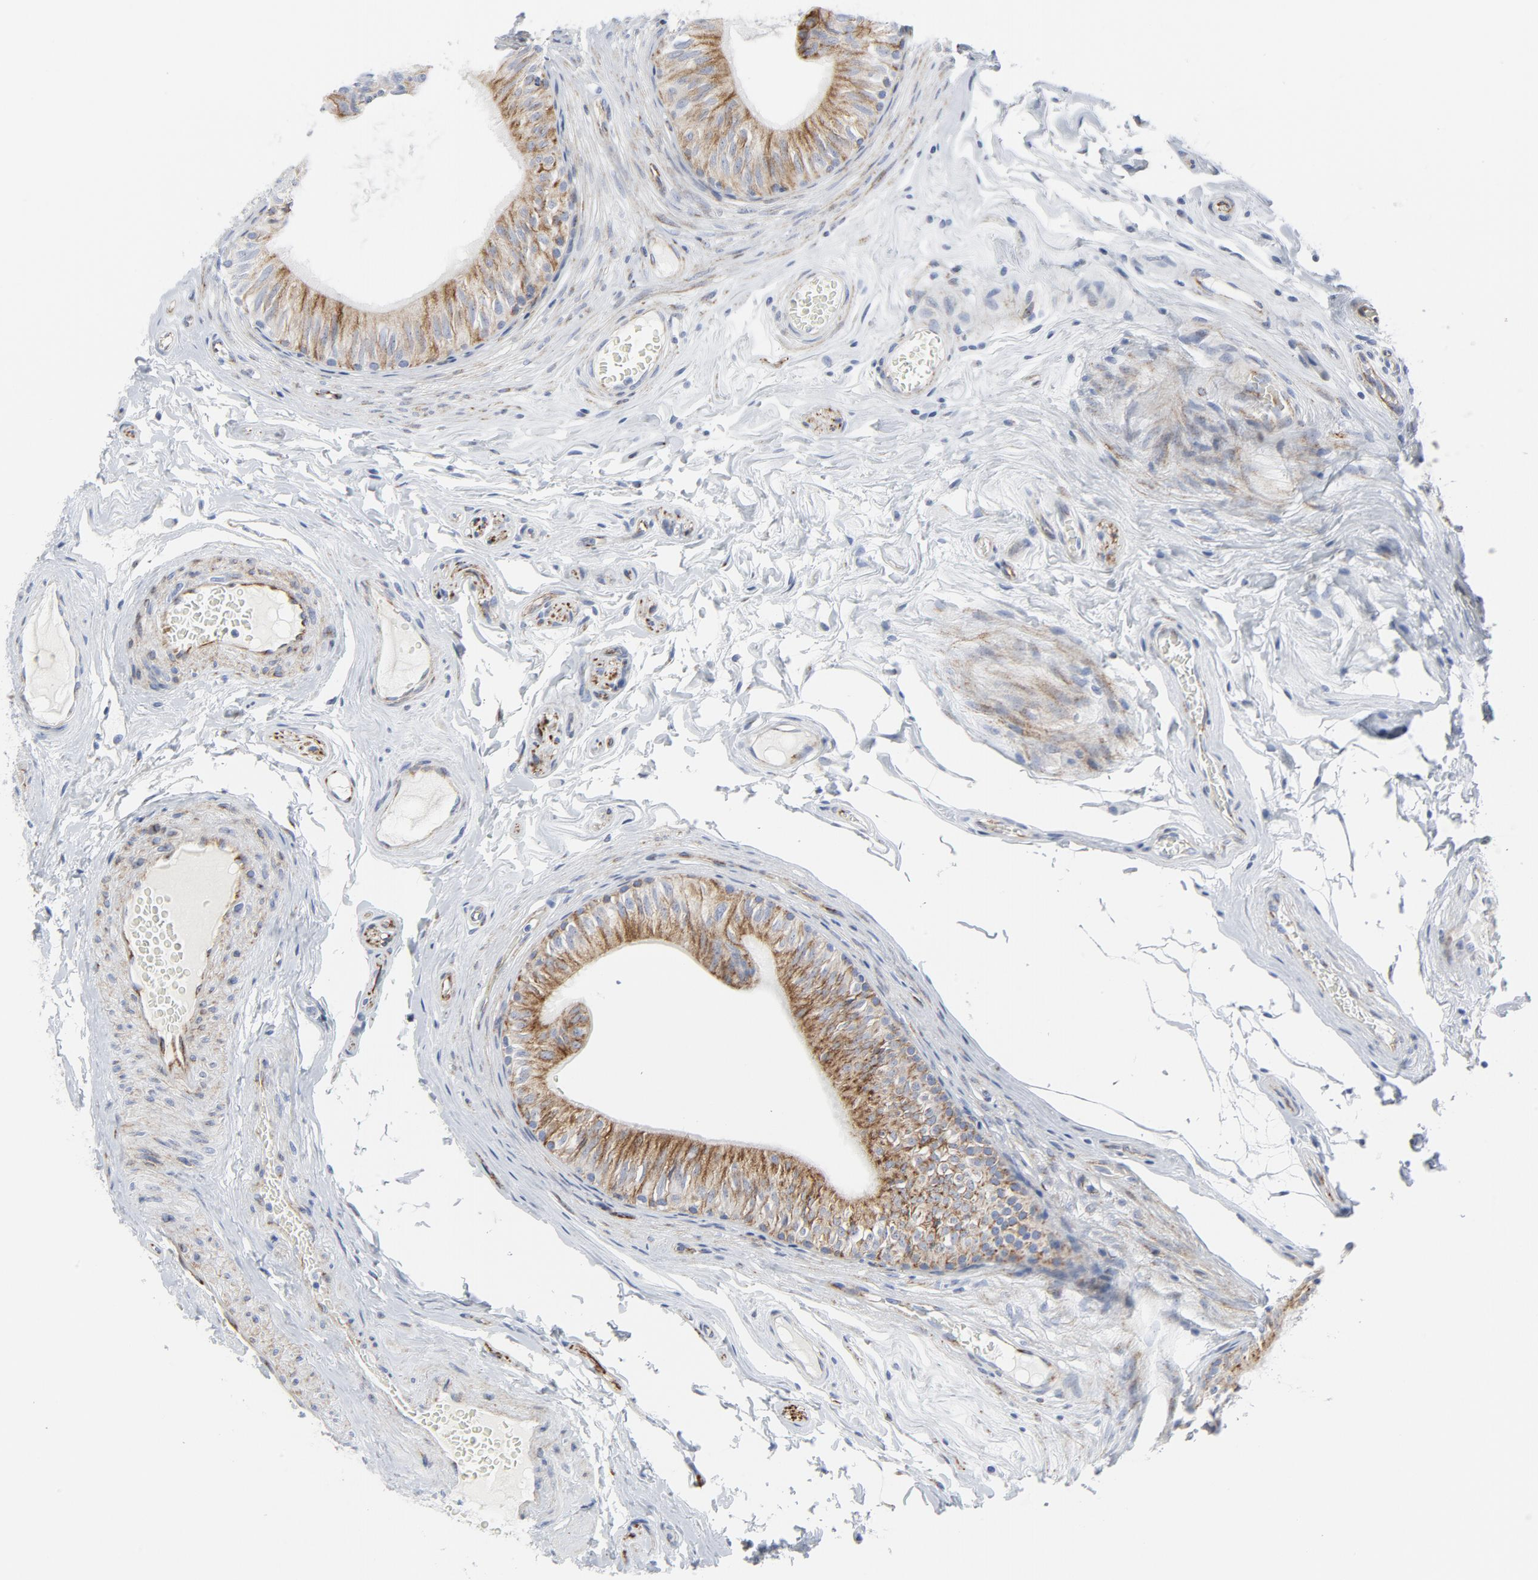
{"staining": {"intensity": "moderate", "quantity": "25%-75%", "location": "cytoplasmic/membranous"}, "tissue": "epididymis", "cell_type": "Glandular cells", "image_type": "normal", "snomed": [{"axis": "morphology", "description": "Normal tissue, NOS"}, {"axis": "topography", "description": "Testis"}, {"axis": "topography", "description": "Epididymis"}], "caption": "Immunohistochemical staining of unremarkable epididymis exhibits 25%-75% levels of moderate cytoplasmic/membranous protein positivity in approximately 25%-75% of glandular cells.", "gene": "TUBB1", "patient": {"sex": "male", "age": 36}}